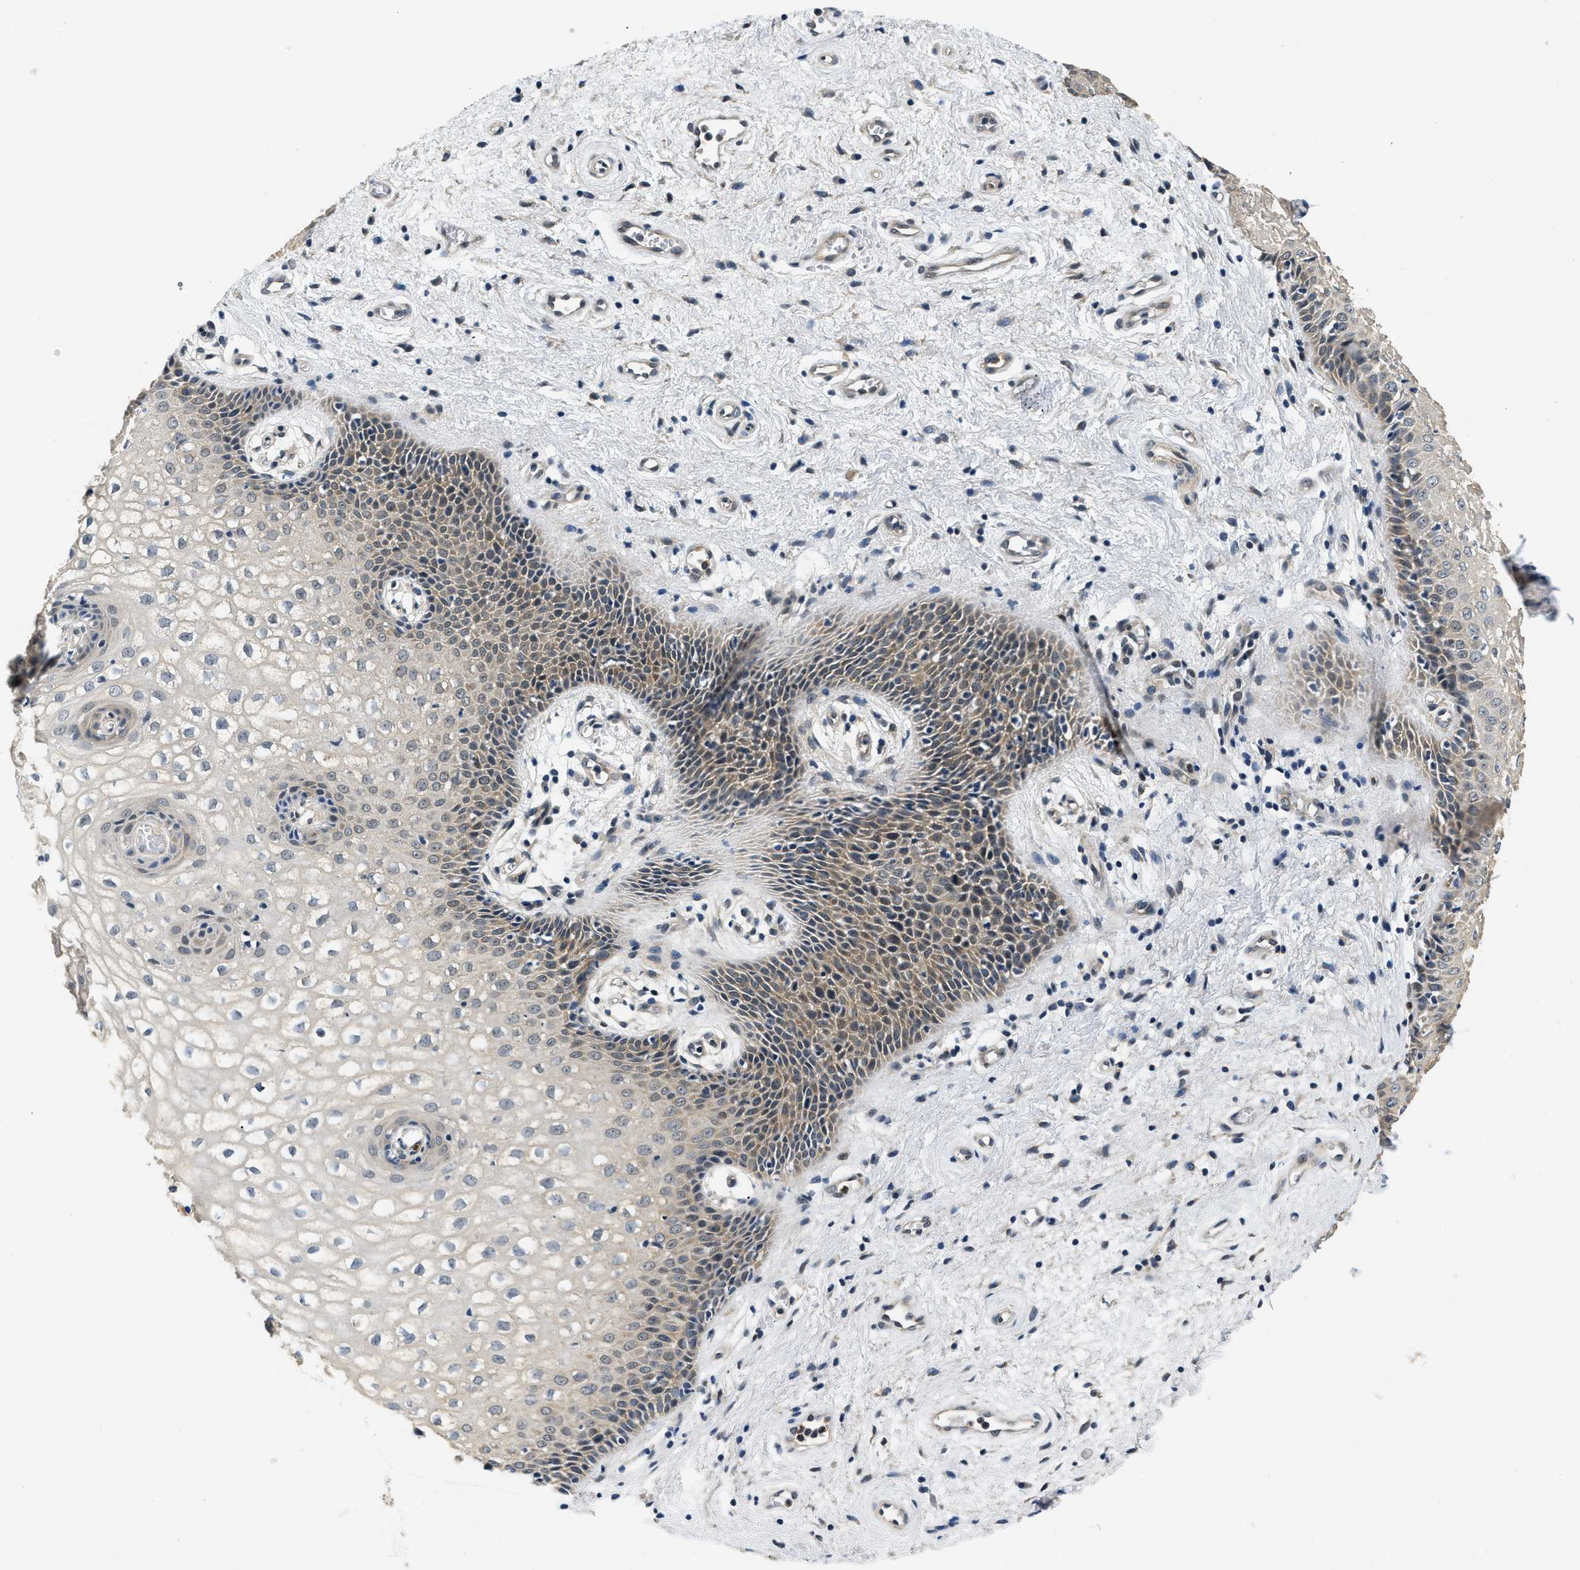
{"staining": {"intensity": "weak", "quantity": "25%-75%", "location": "cytoplasmic/membranous"}, "tissue": "vagina", "cell_type": "Squamous epithelial cells", "image_type": "normal", "snomed": [{"axis": "morphology", "description": "Normal tissue, NOS"}, {"axis": "topography", "description": "Vagina"}], "caption": "Immunohistochemical staining of benign vagina displays 25%-75% levels of weak cytoplasmic/membranous protein expression in approximately 25%-75% of squamous epithelial cells.", "gene": "SMAD4", "patient": {"sex": "female", "age": 34}}